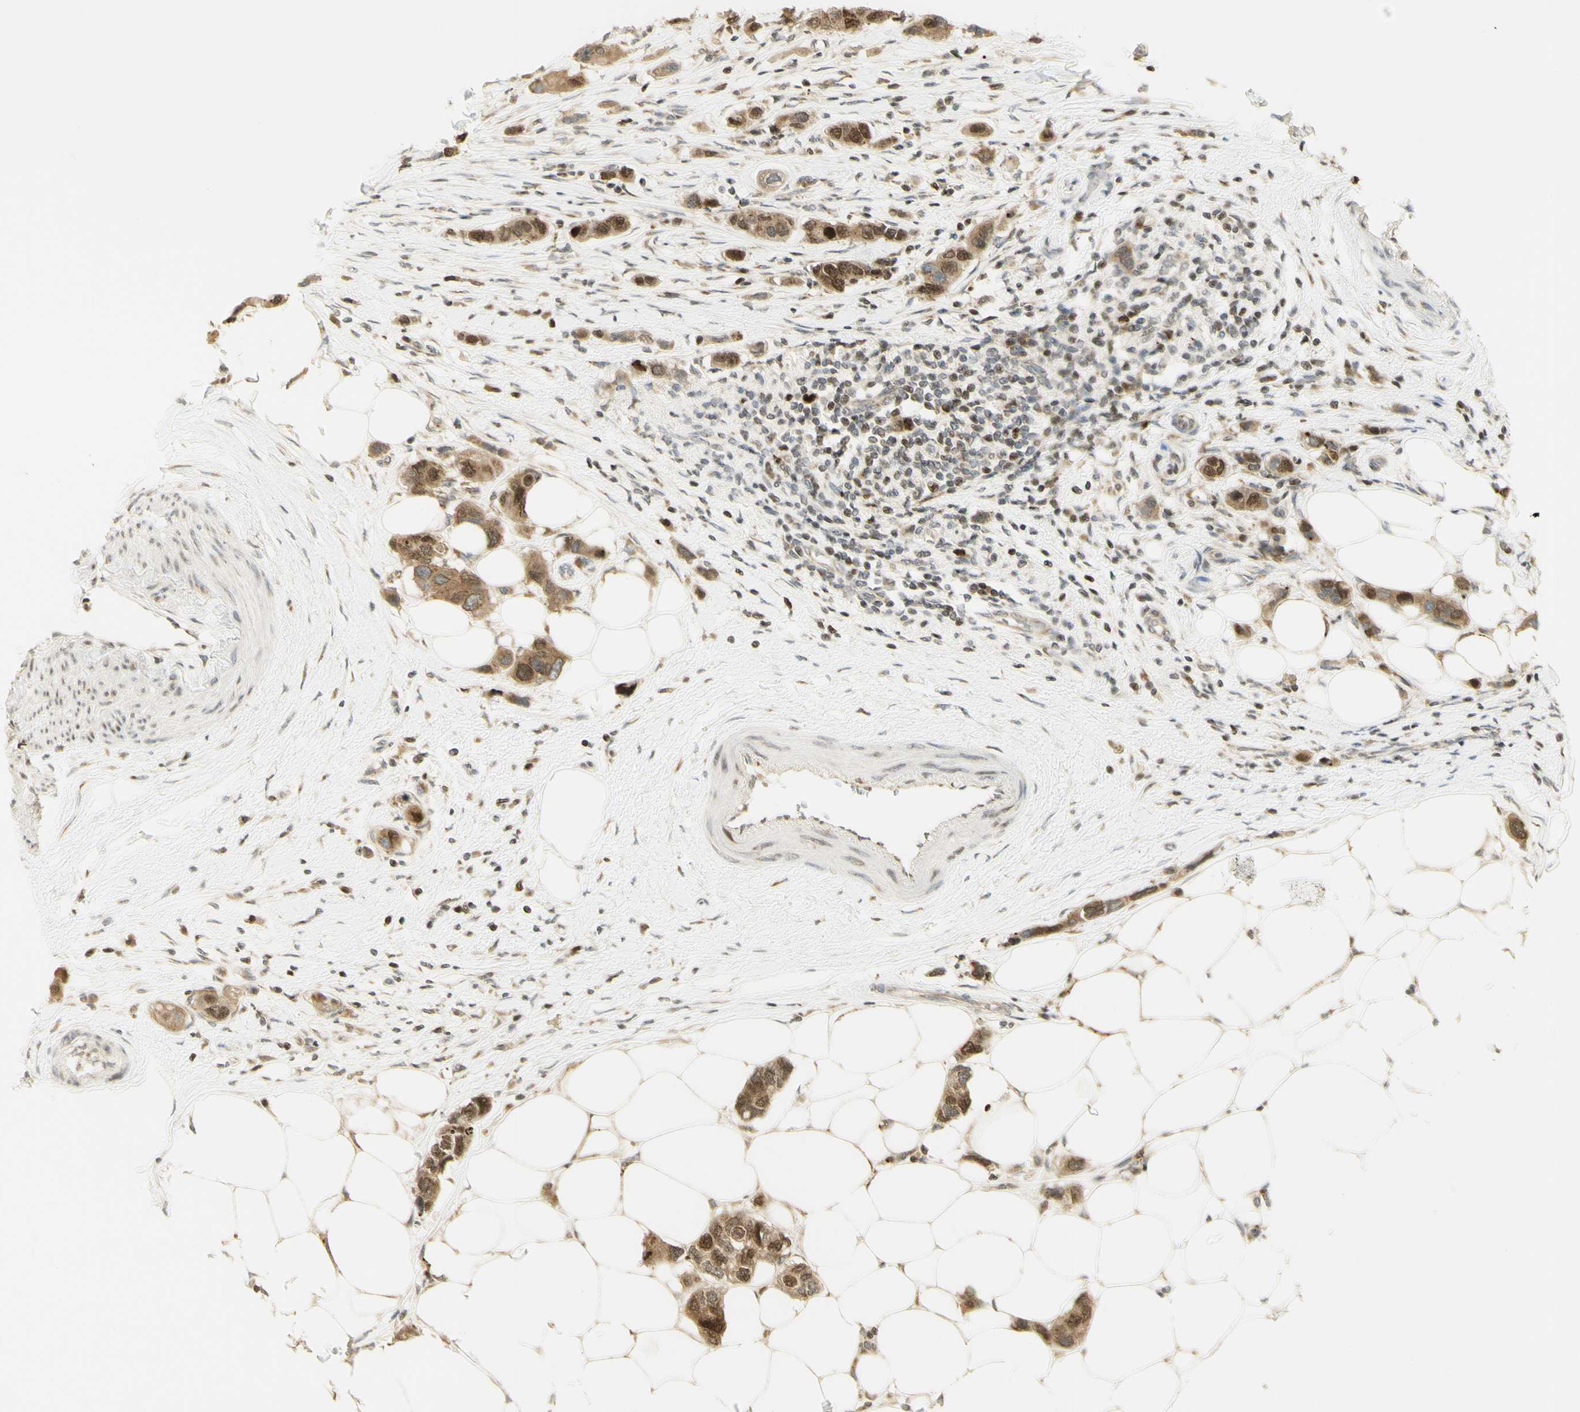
{"staining": {"intensity": "moderate", "quantity": ">75%", "location": "cytoplasmic/membranous,nuclear"}, "tissue": "breast cancer", "cell_type": "Tumor cells", "image_type": "cancer", "snomed": [{"axis": "morphology", "description": "Normal tissue, NOS"}, {"axis": "morphology", "description": "Duct carcinoma"}, {"axis": "topography", "description": "Breast"}], "caption": "Protein expression analysis of human breast infiltrating ductal carcinoma reveals moderate cytoplasmic/membranous and nuclear expression in approximately >75% of tumor cells.", "gene": "KIF11", "patient": {"sex": "female", "age": 50}}